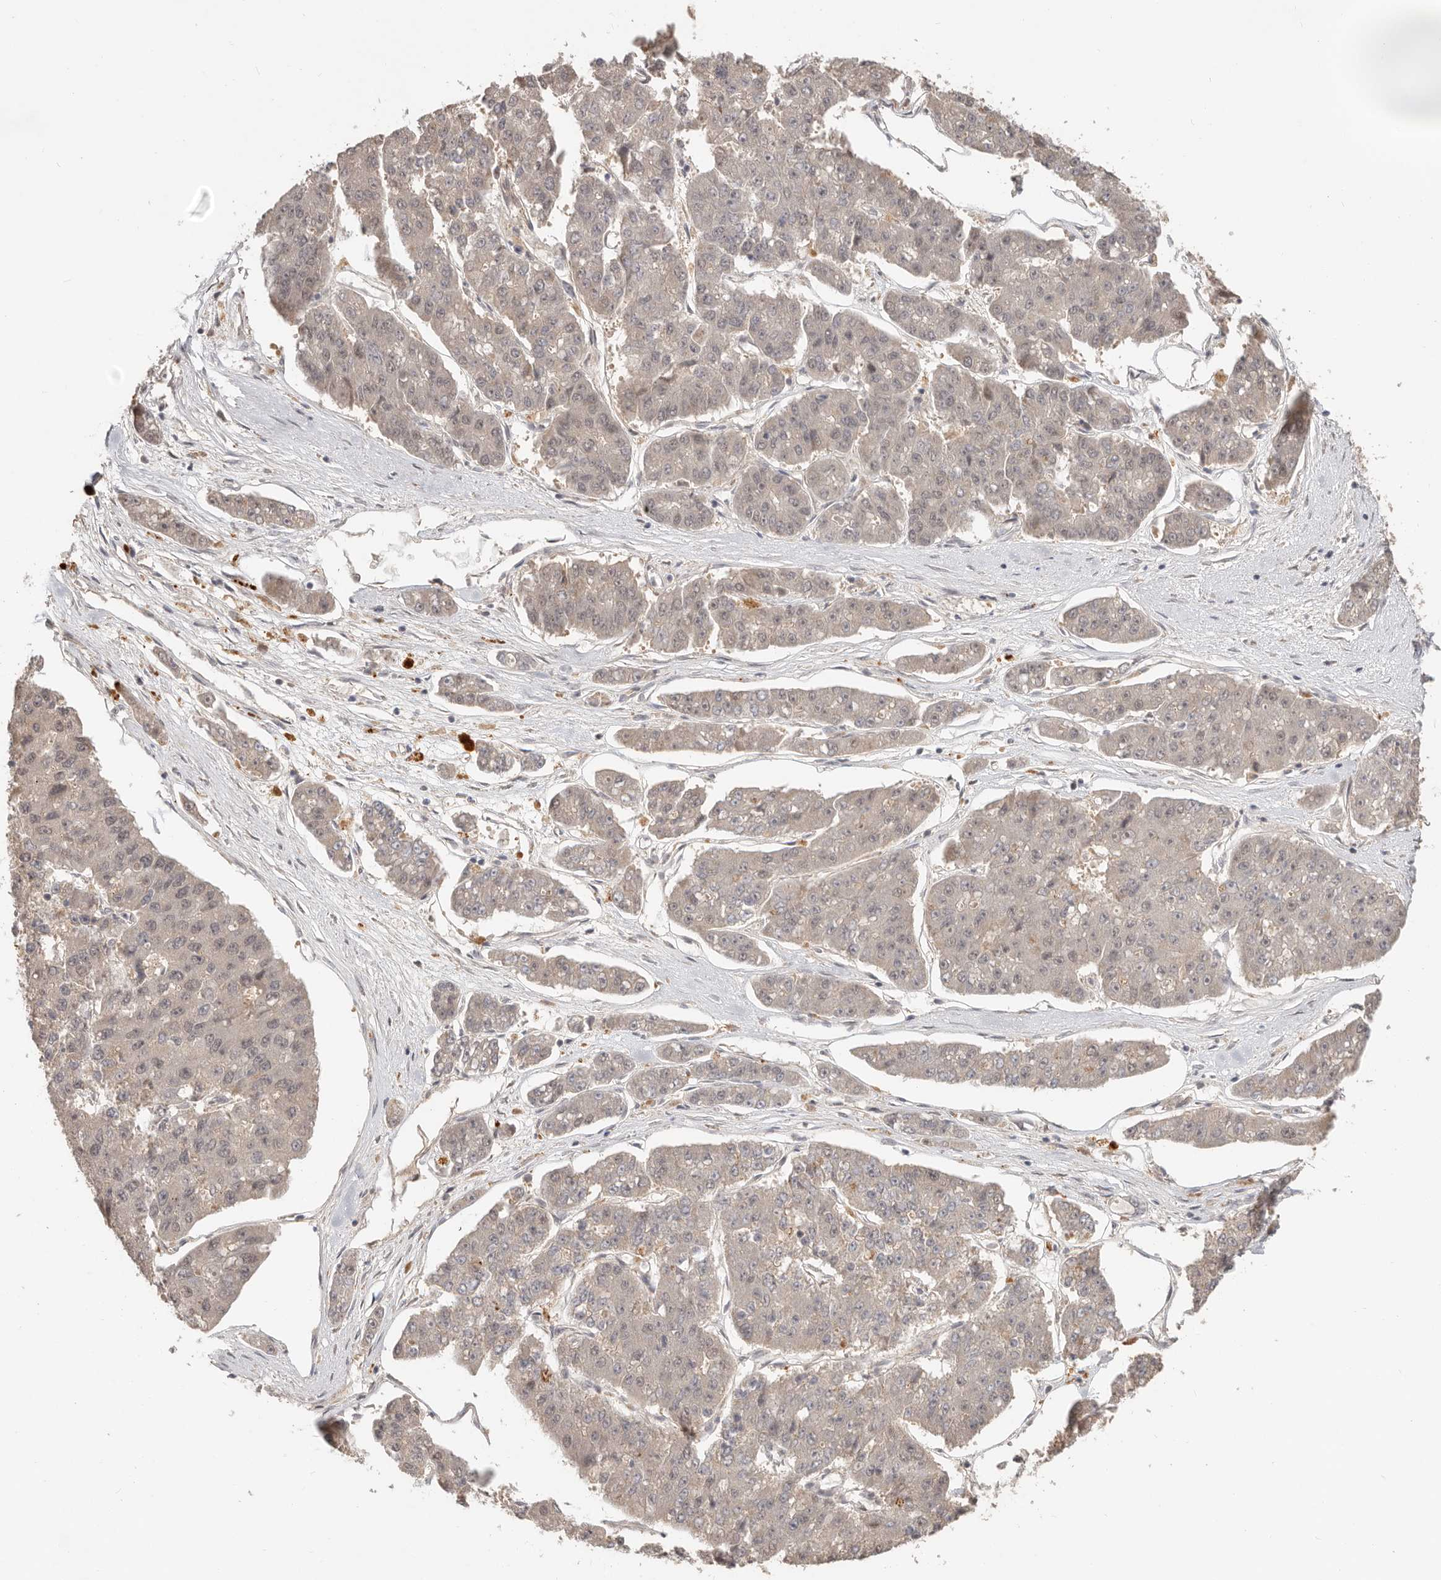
{"staining": {"intensity": "negative", "quantity": "none", "location": "none"}, "tissue": "pancreatic cancer", "cell_type": "Tumor cells", "image_type": "cancer", "snomed": [{"axis": "morphology", "description": "Adenocarcinoma, NOS"}, {"axis": "topography", "description": "Pancreas"}], "caption": "This is an immunohistochemistry micrograph of human adenocarcinoma (pancreatic). There is no staining in tumor cells.", "gene": "MTFR2", "patient": {"sex": "male", "age": 50}}